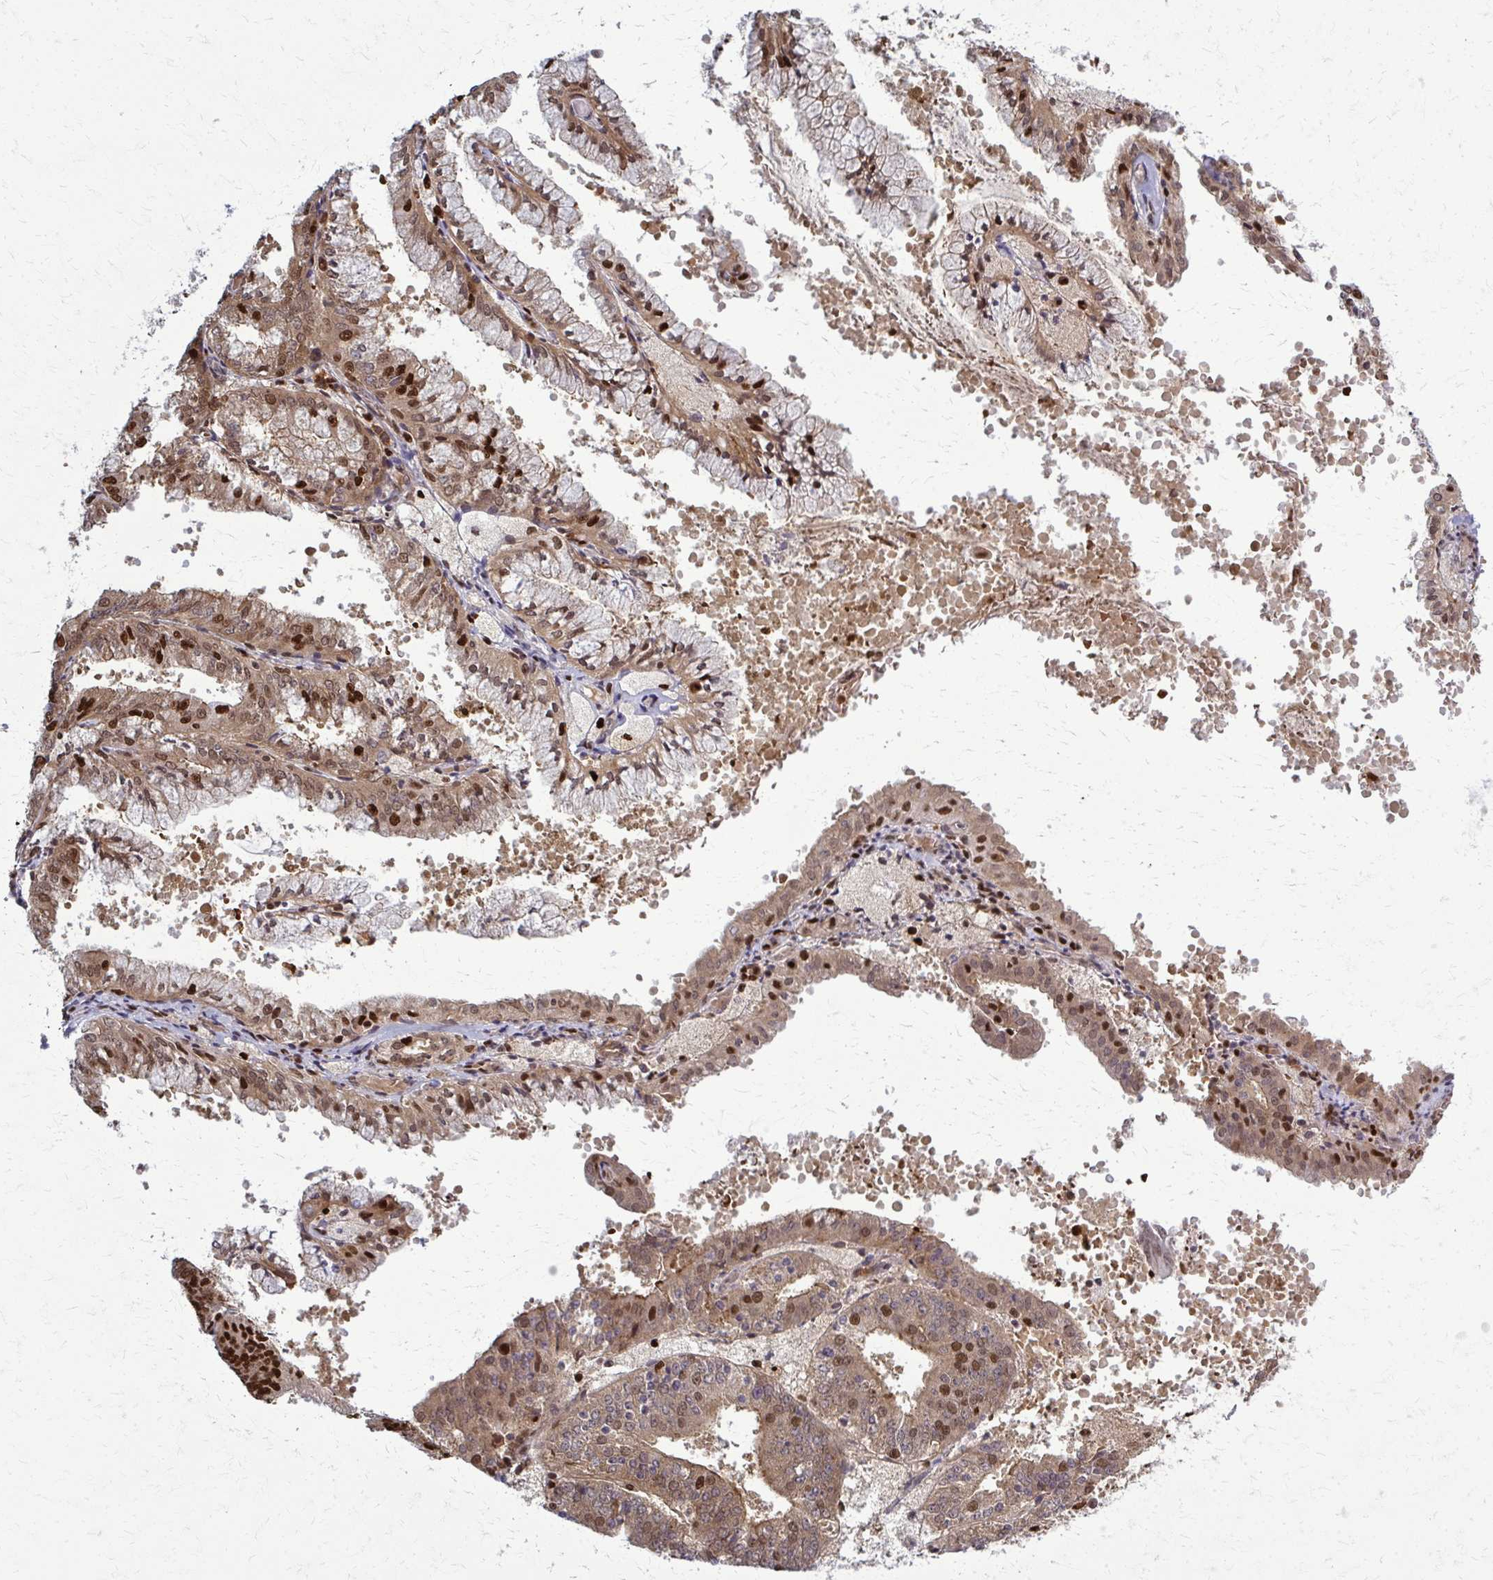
{"staining": {"intensity": "strong", "quantity": ">75%", "location": "cytoplasmic/membranous,nuclear"}, "tissue": "endometrial cancer", "cell_type": "Tumor cells", "image_type": "cancer", "snomed": [{"axis": "morphology", "description": "Adenocarcinoma, NOS"}, {"axis": "topography", "description": "Endometrium"}], "caption": "This is an image of immunohistochemistry (IHC) staining of endometrial adenocarcinoma, which shows strong expression in the cytoplasmic/membranous and nuclear of tumor cells.", "gene": "ZNF559", "patient": {"sex": "female", "age": 63}}